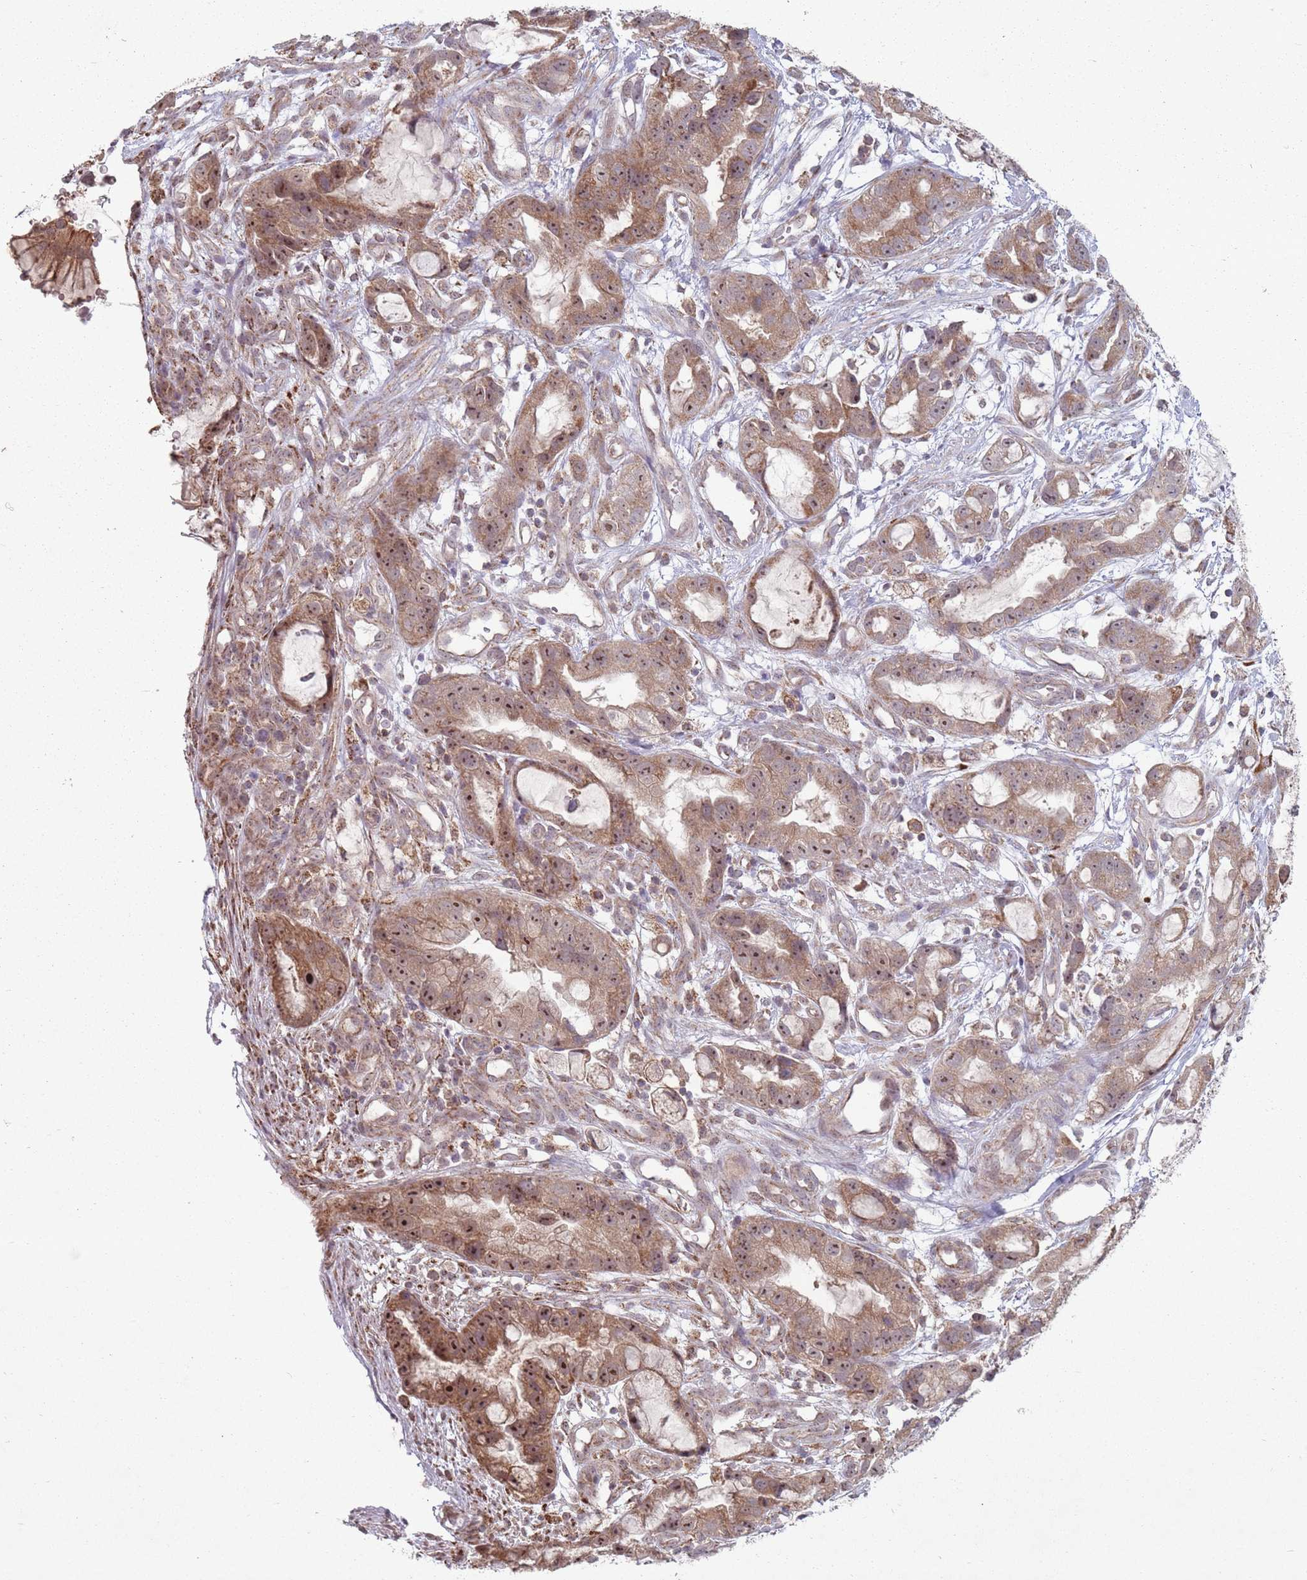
{"staining": {"intensity": "moderate", "quantity": ">75%", "location": "cytoplasmic/membranous,nuclear"}, "tissue": "stomach cancer", "cell_type": "Tumor cells", "image_type": "cancer", "snomed": [{"axis": "morphology", "description": "Adenocarcinoma, NOS"}, {"axis": "topography", "description": "Stomach"}], "caption": "The histopathology image displays staining of adenocarcinoma (stomach), revealing moderate cytoplasmic/membranous and nuclear protein staining (brown color) within tumor cells.", "gene": "OR10Q1", "patient": {"sex": "male", "age": 55}}